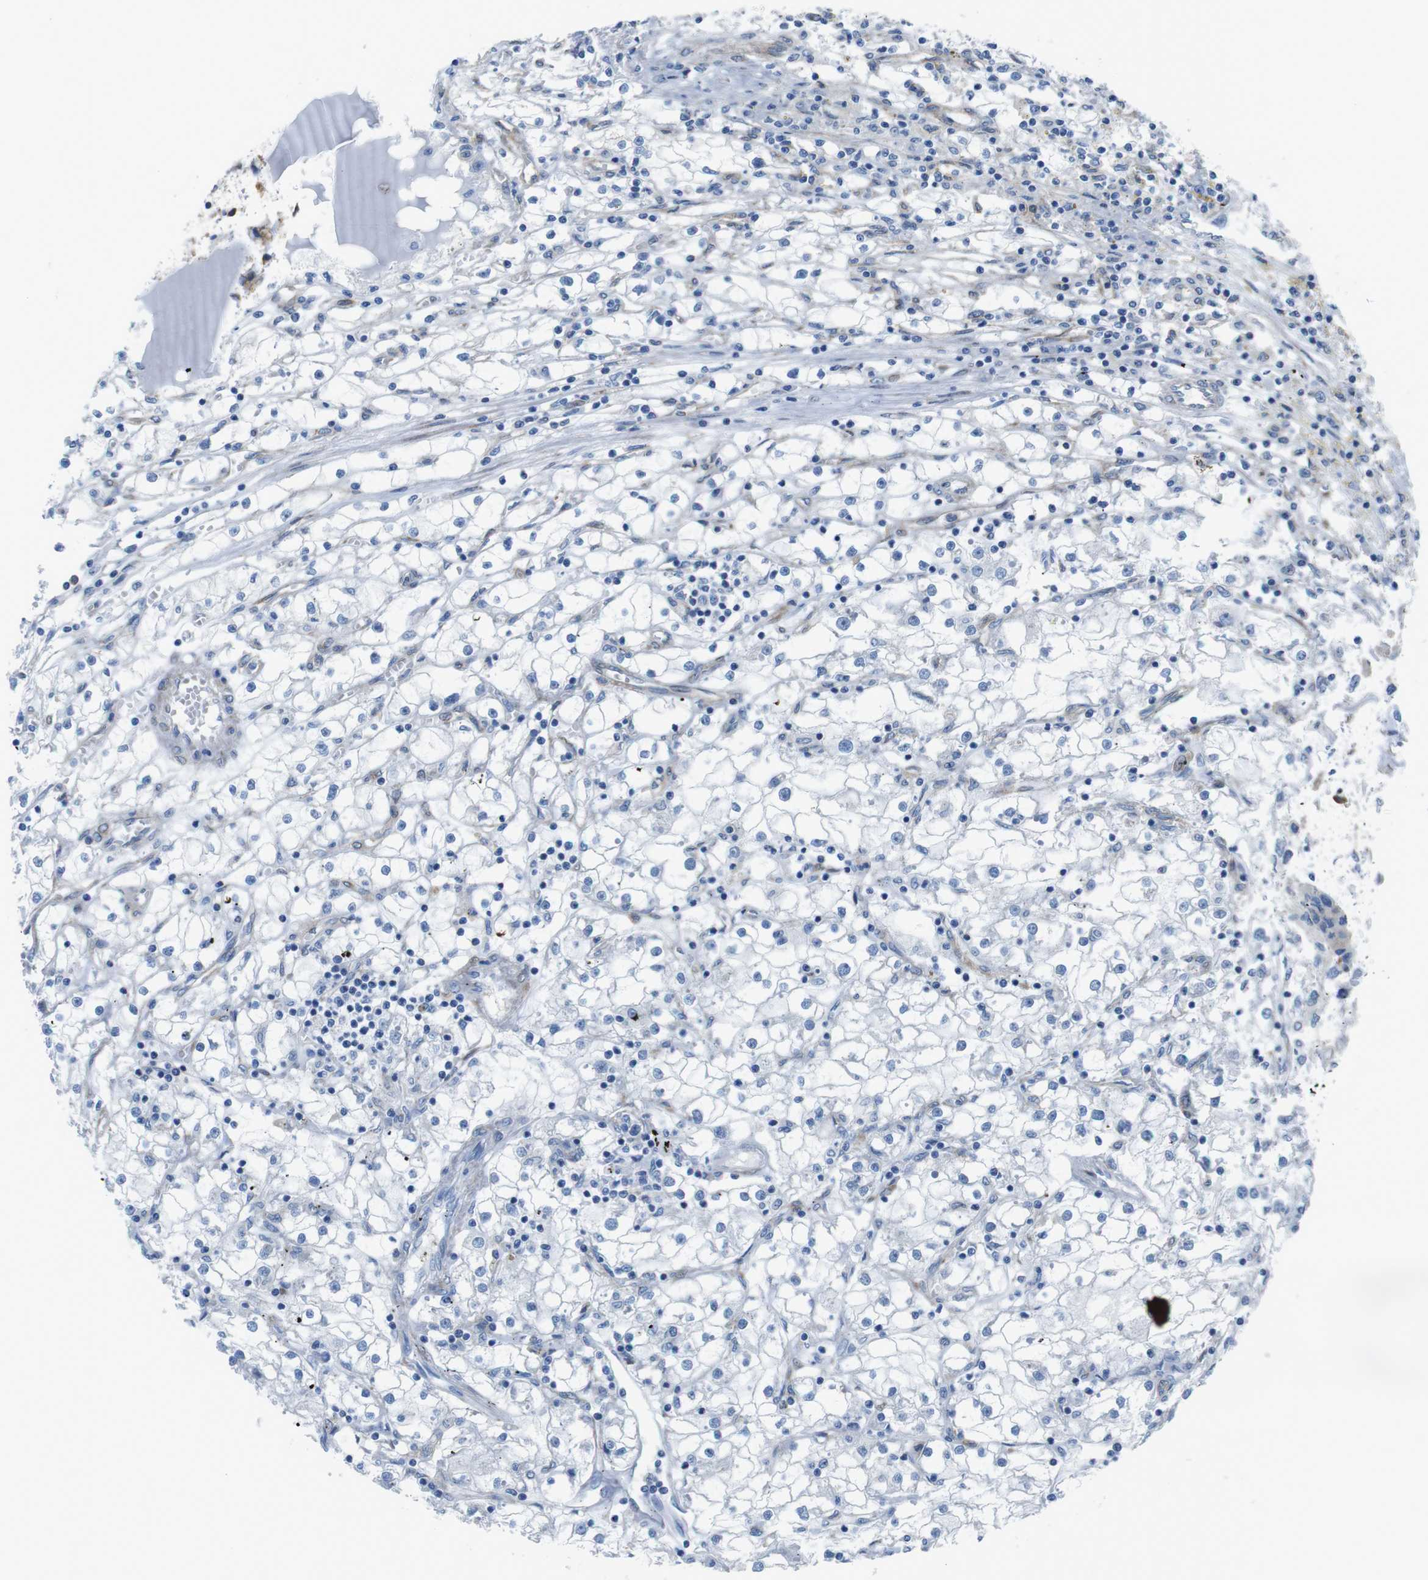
{"staining": {"intensity": "negative", "quantity": "none", "location": "none"}, "tissue": "renal cancer", "cell_type": "Tumor cells", "image_type": "cancer", "snomed": [{"axis": "morphology", "description": "Adenocarcinoma, NOS"}, {"axis": "topography", "description": "Kidney"}], "caption": "Protein analysis of adenocarcinoma (renal) demonstrates no significant positivity in tumor cells. Nuclei are stained in blue.", "gene": "DIAPH2", "patient": {"sex": "male", "age": 56}}